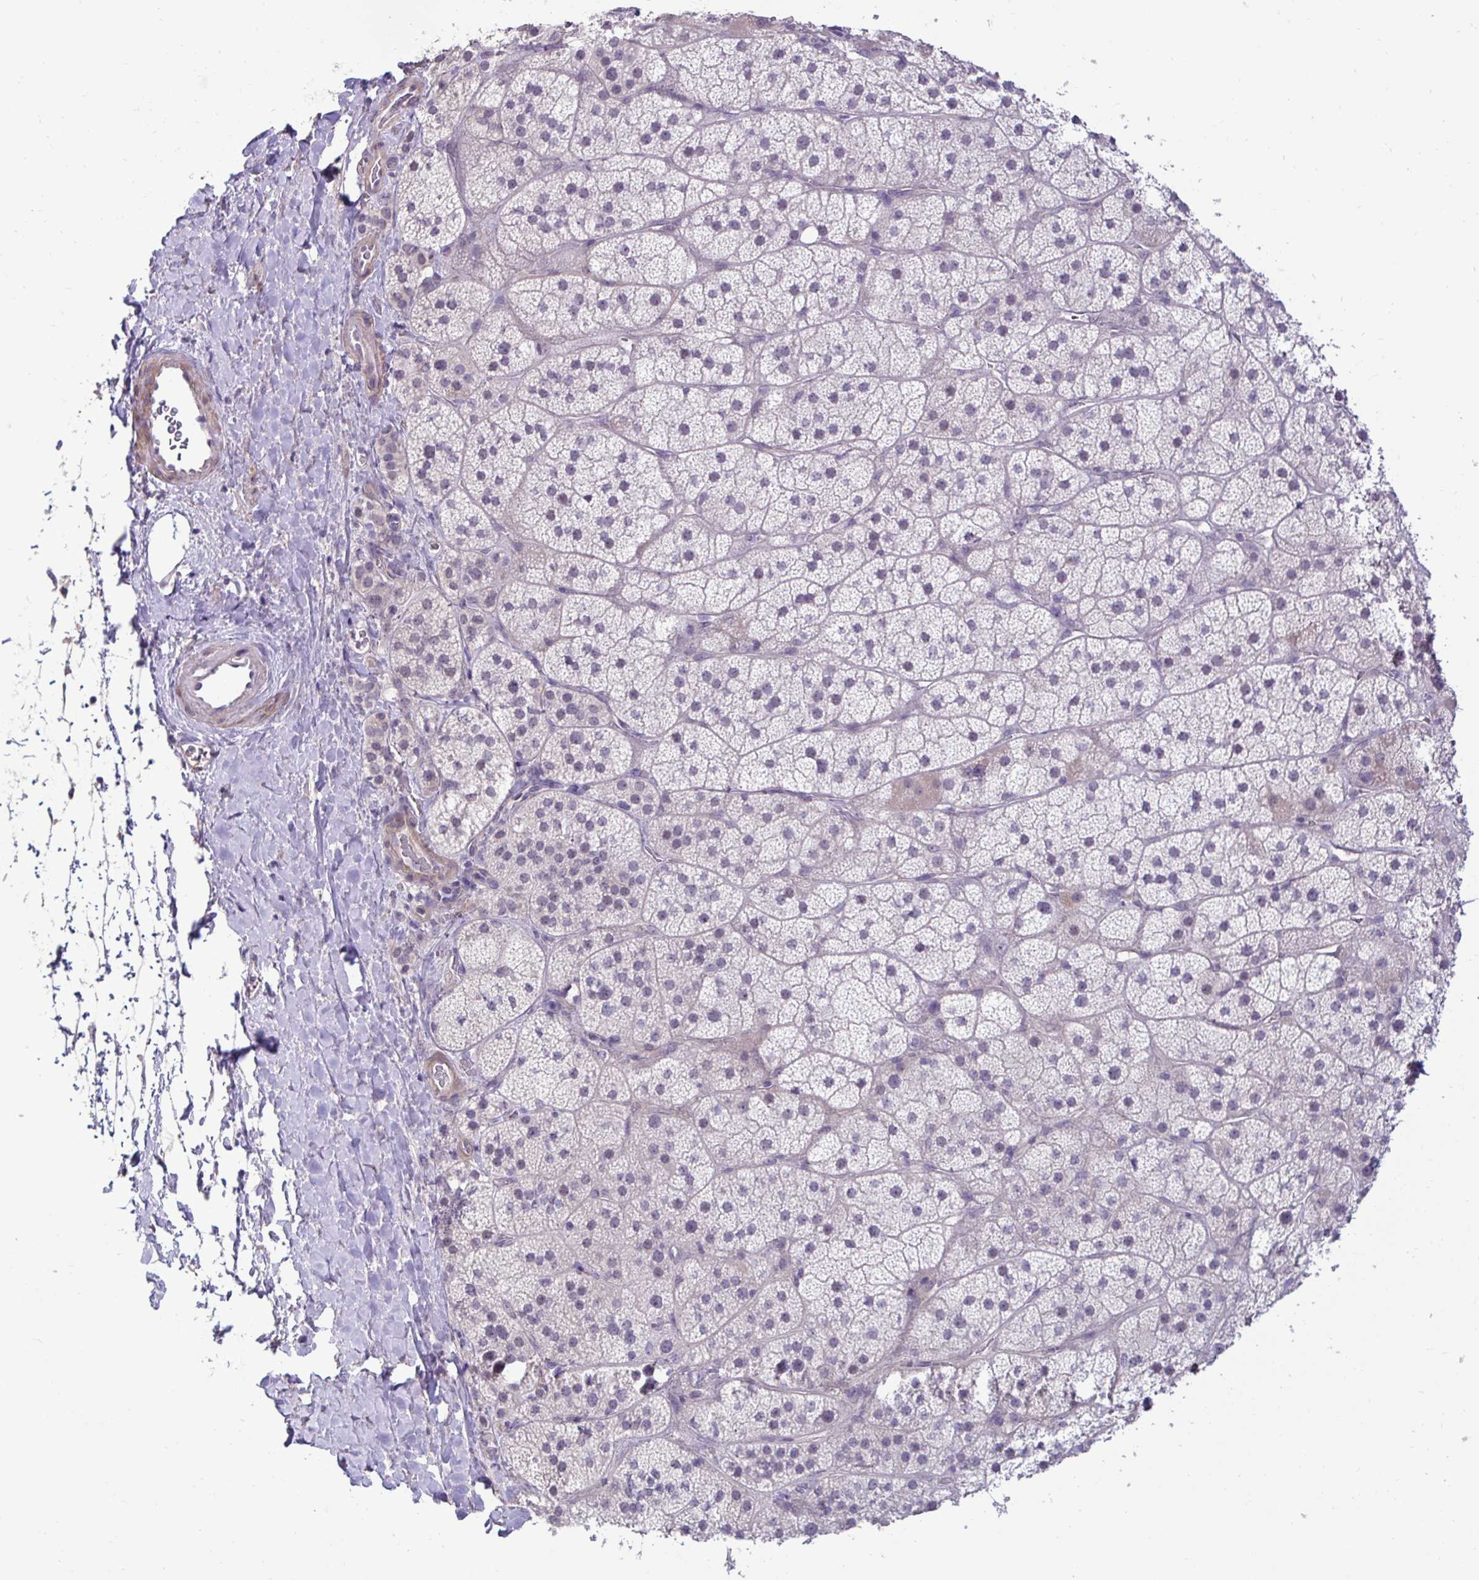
{"staining": {"intensity": "negative", "quantity": "none", "location": "none"}, "tissue": "adrenal gland", "cell_type": "Glandular cells", "image_type": "normal", "snomed": [{"axis": "morphology", "description": "Normal tissue, NOS"}, {"axis": "topography", "description": "Adrenal gland"}], "caption": "Adrenal gland stained for a protein using immunohistochemistry (IHC) exhibits no expression glandular cells.", "gene": "SLC30A3", "patient": {"sex": "male", "age": 57}}